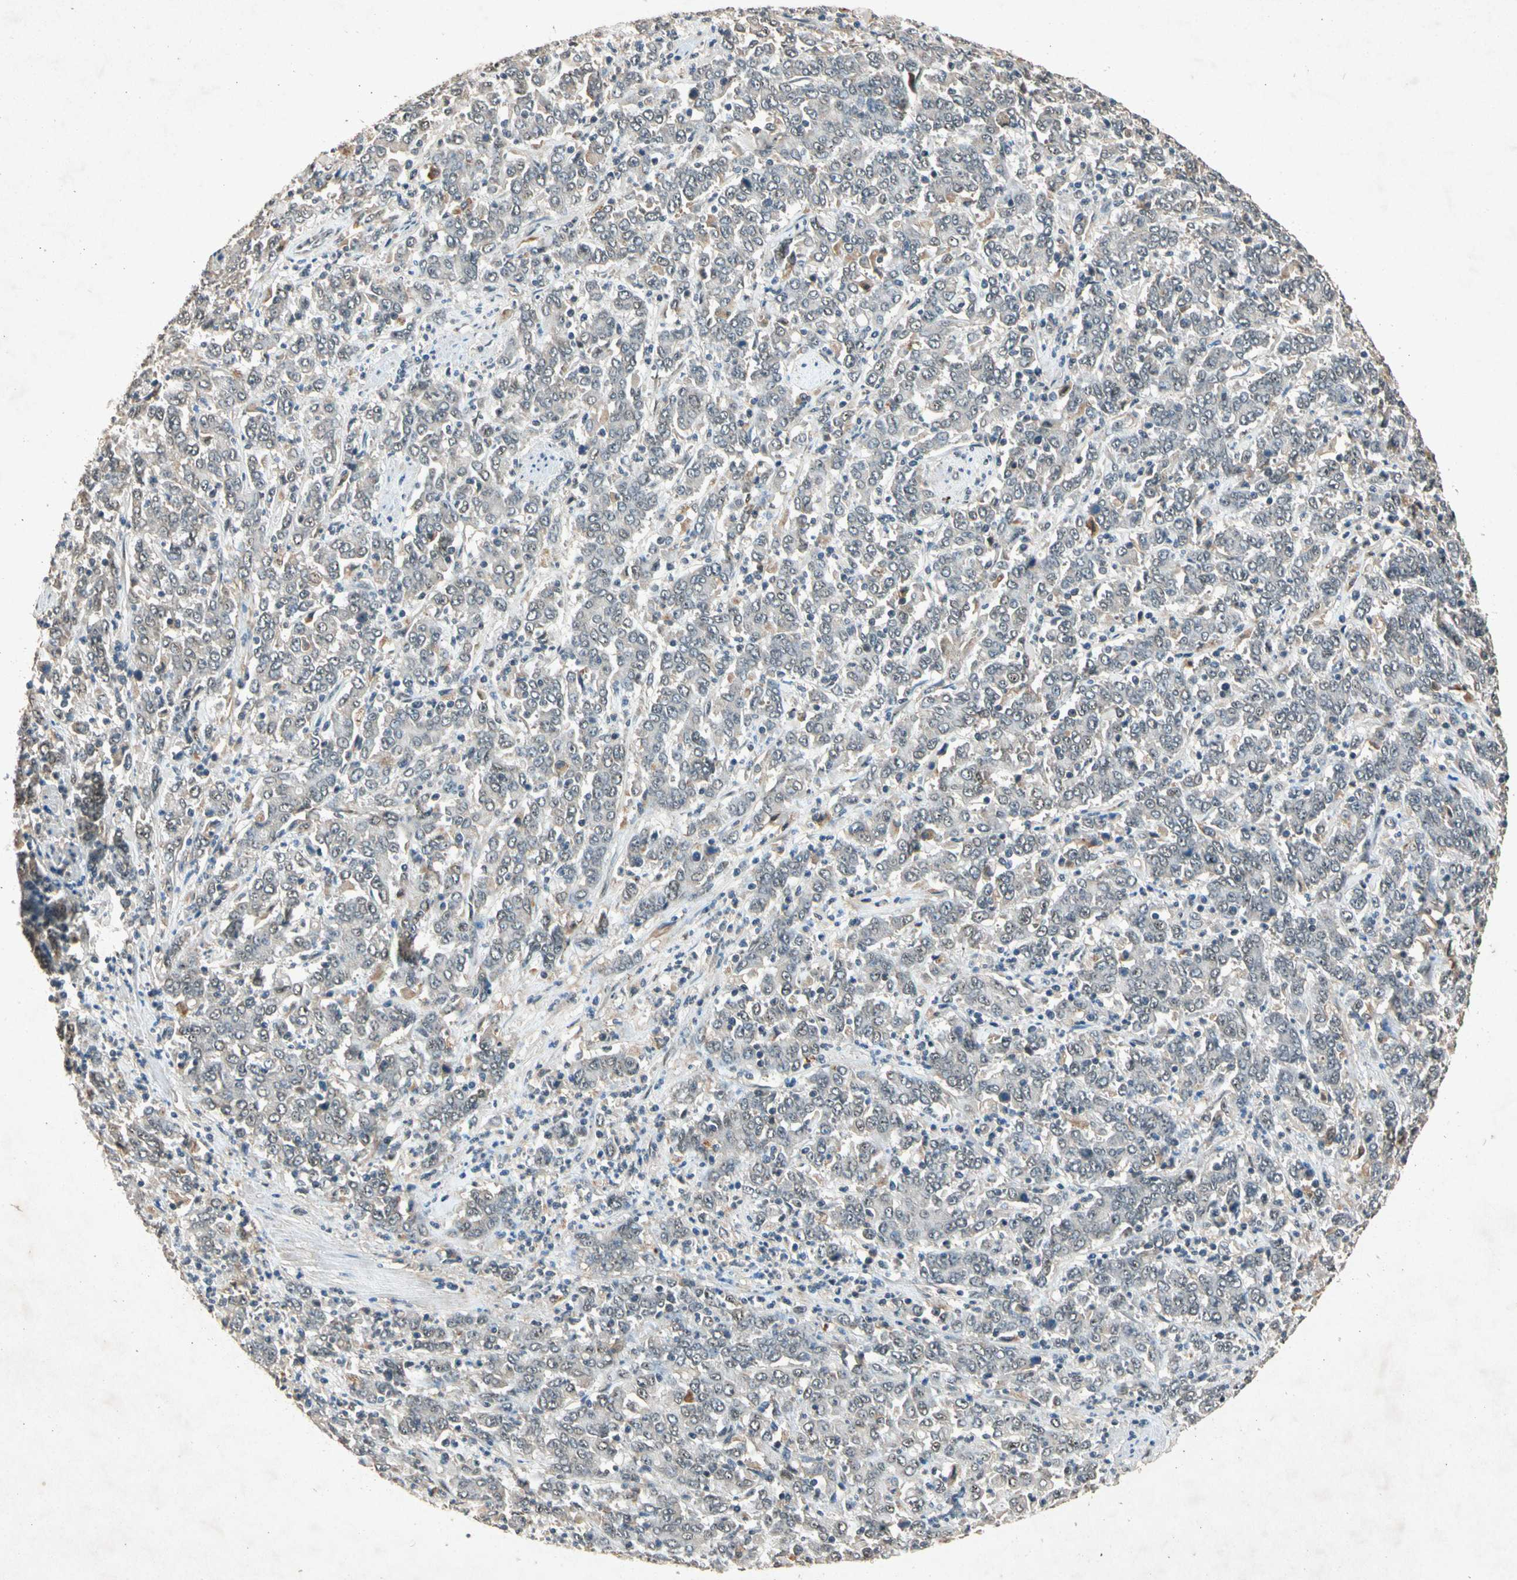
{"staining": {"intensity": "weak", "quantity": "25%-75%", "location": "nuclear"}, "tissue": "stomach cancer", "cell_type": "Tumor cells", "image_type": "cancer", "snomed": [{"axis": "morphology", "description": "Adenocarcinoma, NOS"}, {"axis": "topography", "description": "Stomach, lower"}], "caption": "This image exhibits IHC staining of stomach cancer, with low weak nuclear positivity in approximately 25%-75% of tumor cells.", "gene": "PML", "patient": {"sex": "female", "age": 71}}